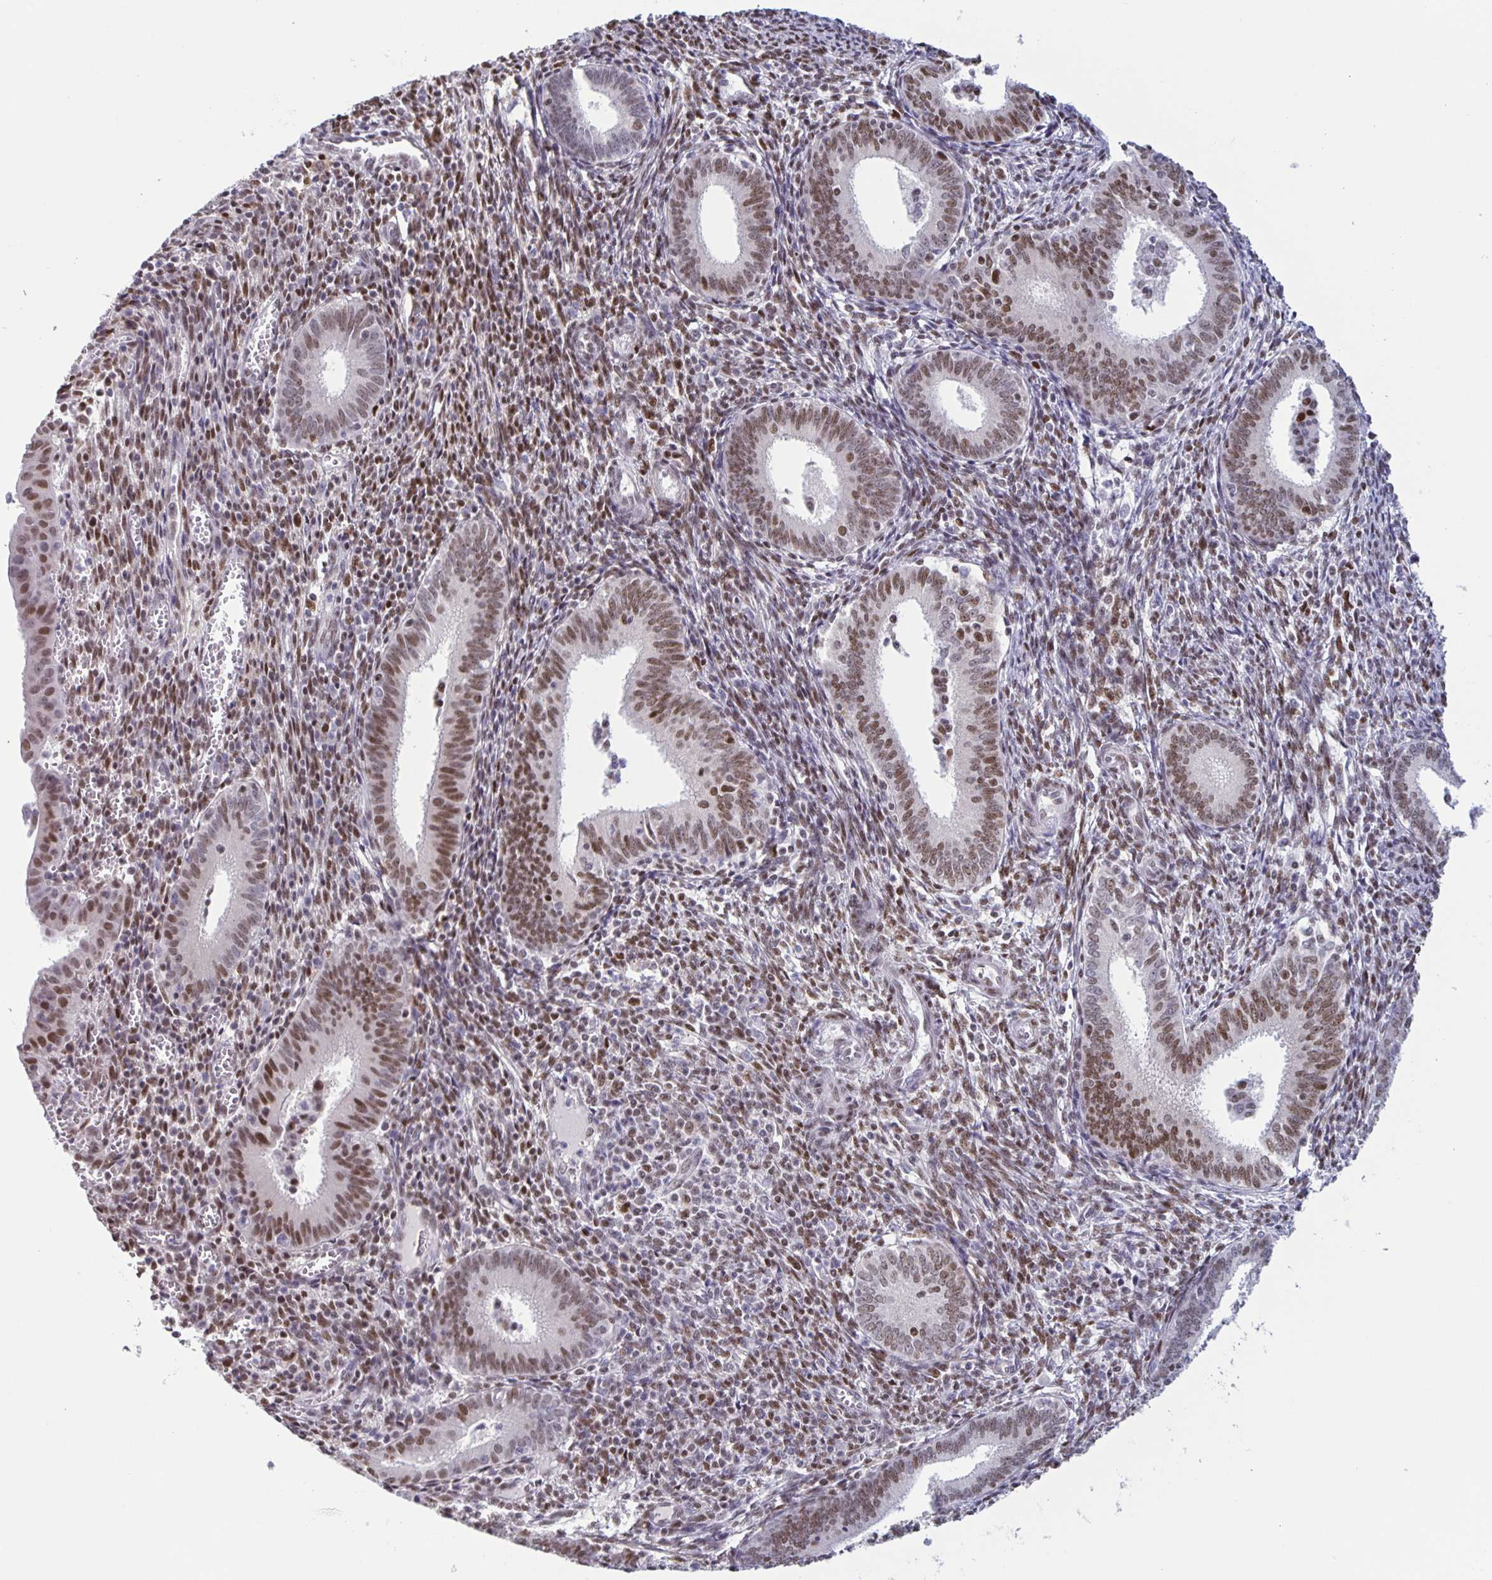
{"staining": {"intensity": "moderate", "quantity": ">75%", "location": "nuclear"}, "tissue": "endometrium", "cell_type": "Cells in endometrial stroma", "image_type": "normal", "snomed": [{"axis": "morphology", "description": "Normal tissue, NOS"}, {"axis": "topography", "description": "Endometrium"}], "caption": "IHC (DAB (3,3'-diaminobenzidine)) staining of normal endometrium displays moderate nuclear protein positivity in approximately >75% of cells in endometrial stroma. The staining is performed using DAB (3,3'-diaminobenzidine) brown chromogen to label protein expression. The nuclei are counter-stained blue using hematoxylin.", "gene": "JUND", "patient": {"sex": "female", "age": 41}}